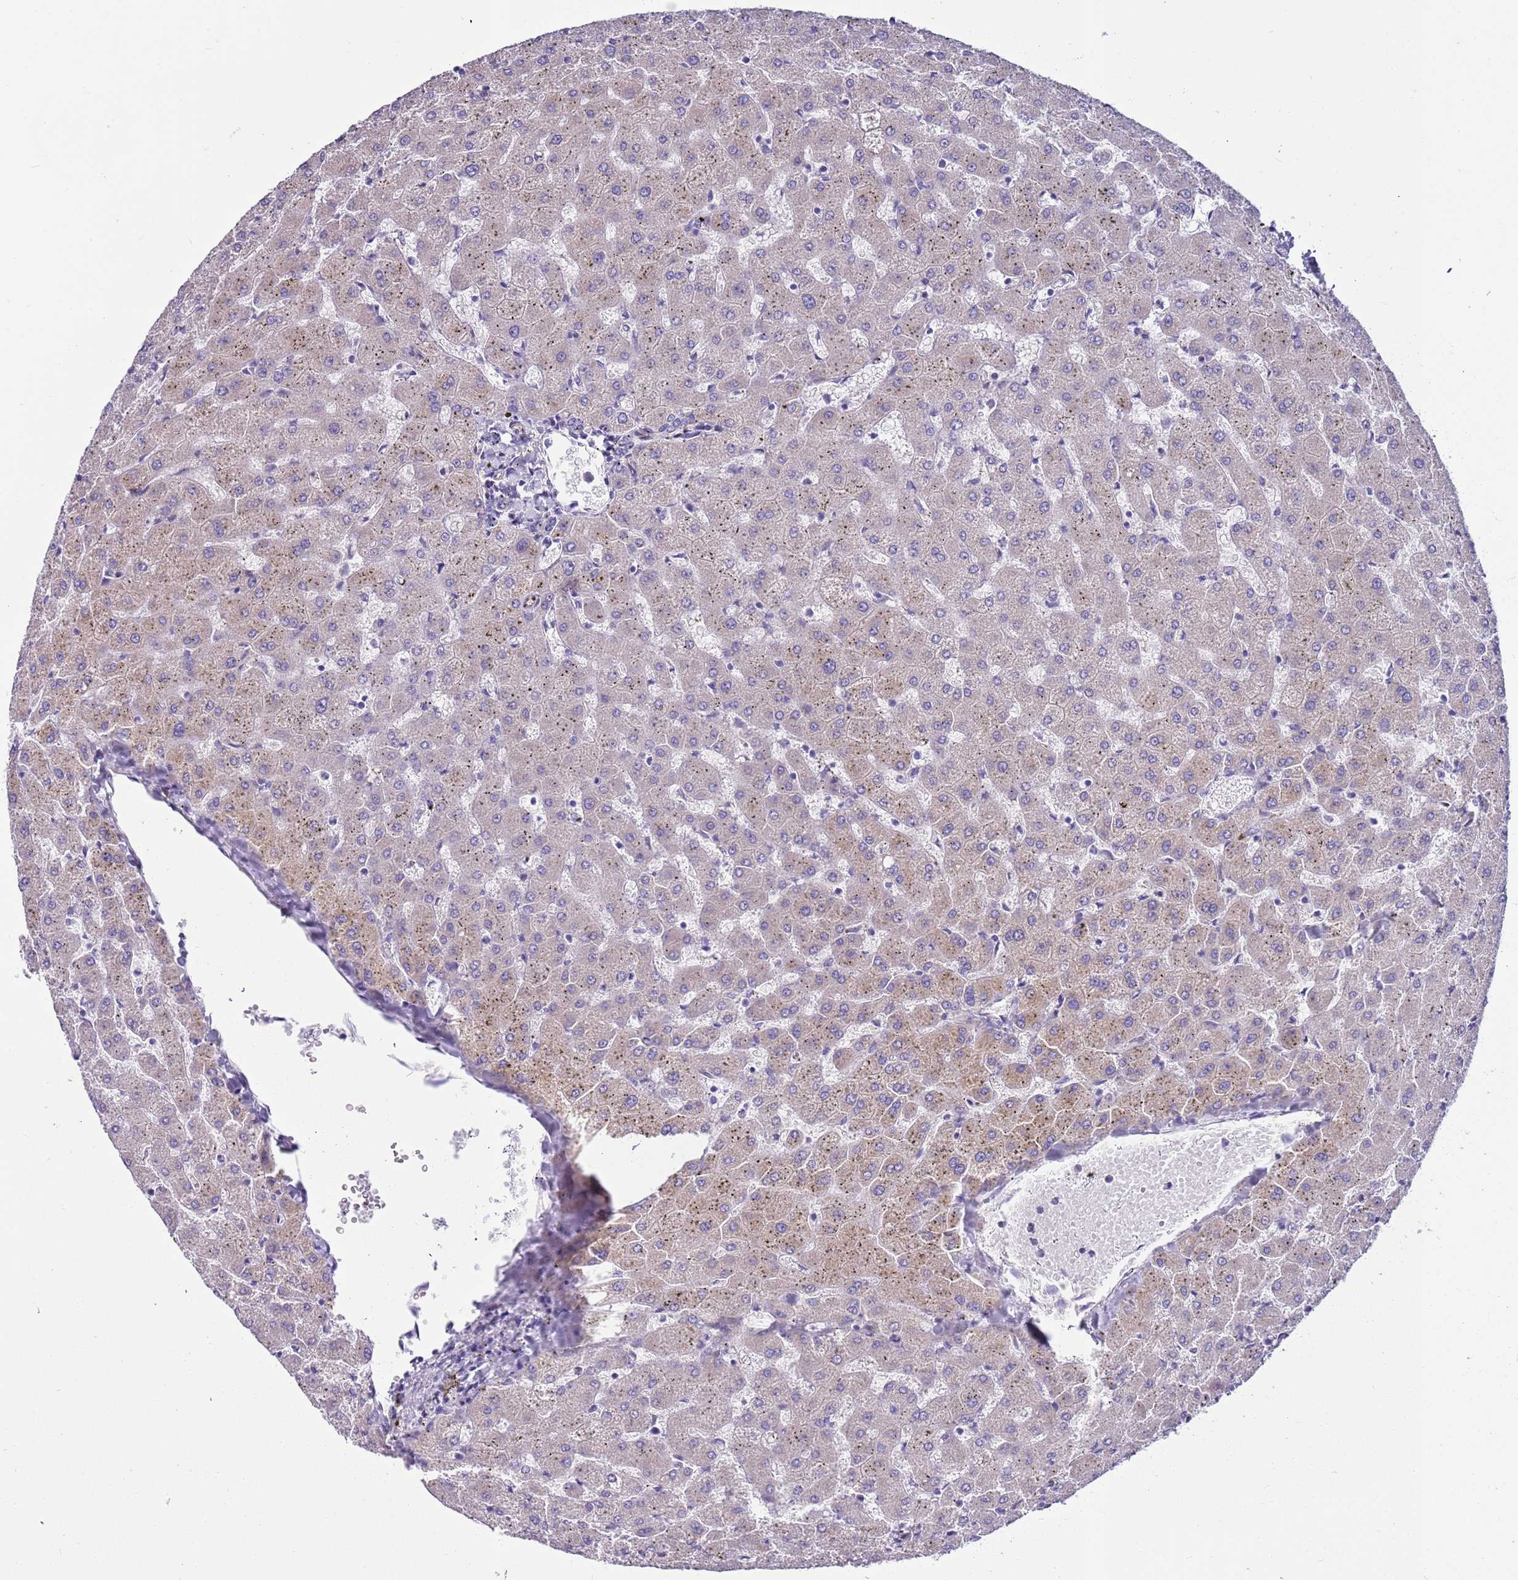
{"staining": {"intensity": "negative", "quantity": "none", "location": "none"}, "tissue": "liver", "cell_type": "Cholangiocytes", "image_type": "normal", "snomed": [{"axis": "morphology", "description": "Normal tissue, NOS"}, {"axis": "topography", "description": "Liver"}], "caption": "The photomicrograph shows no staining of cholangiocytes in unremarkable liver.", "gene": "BRMS1L", "patient": {"sex": "female", "age": 63}}